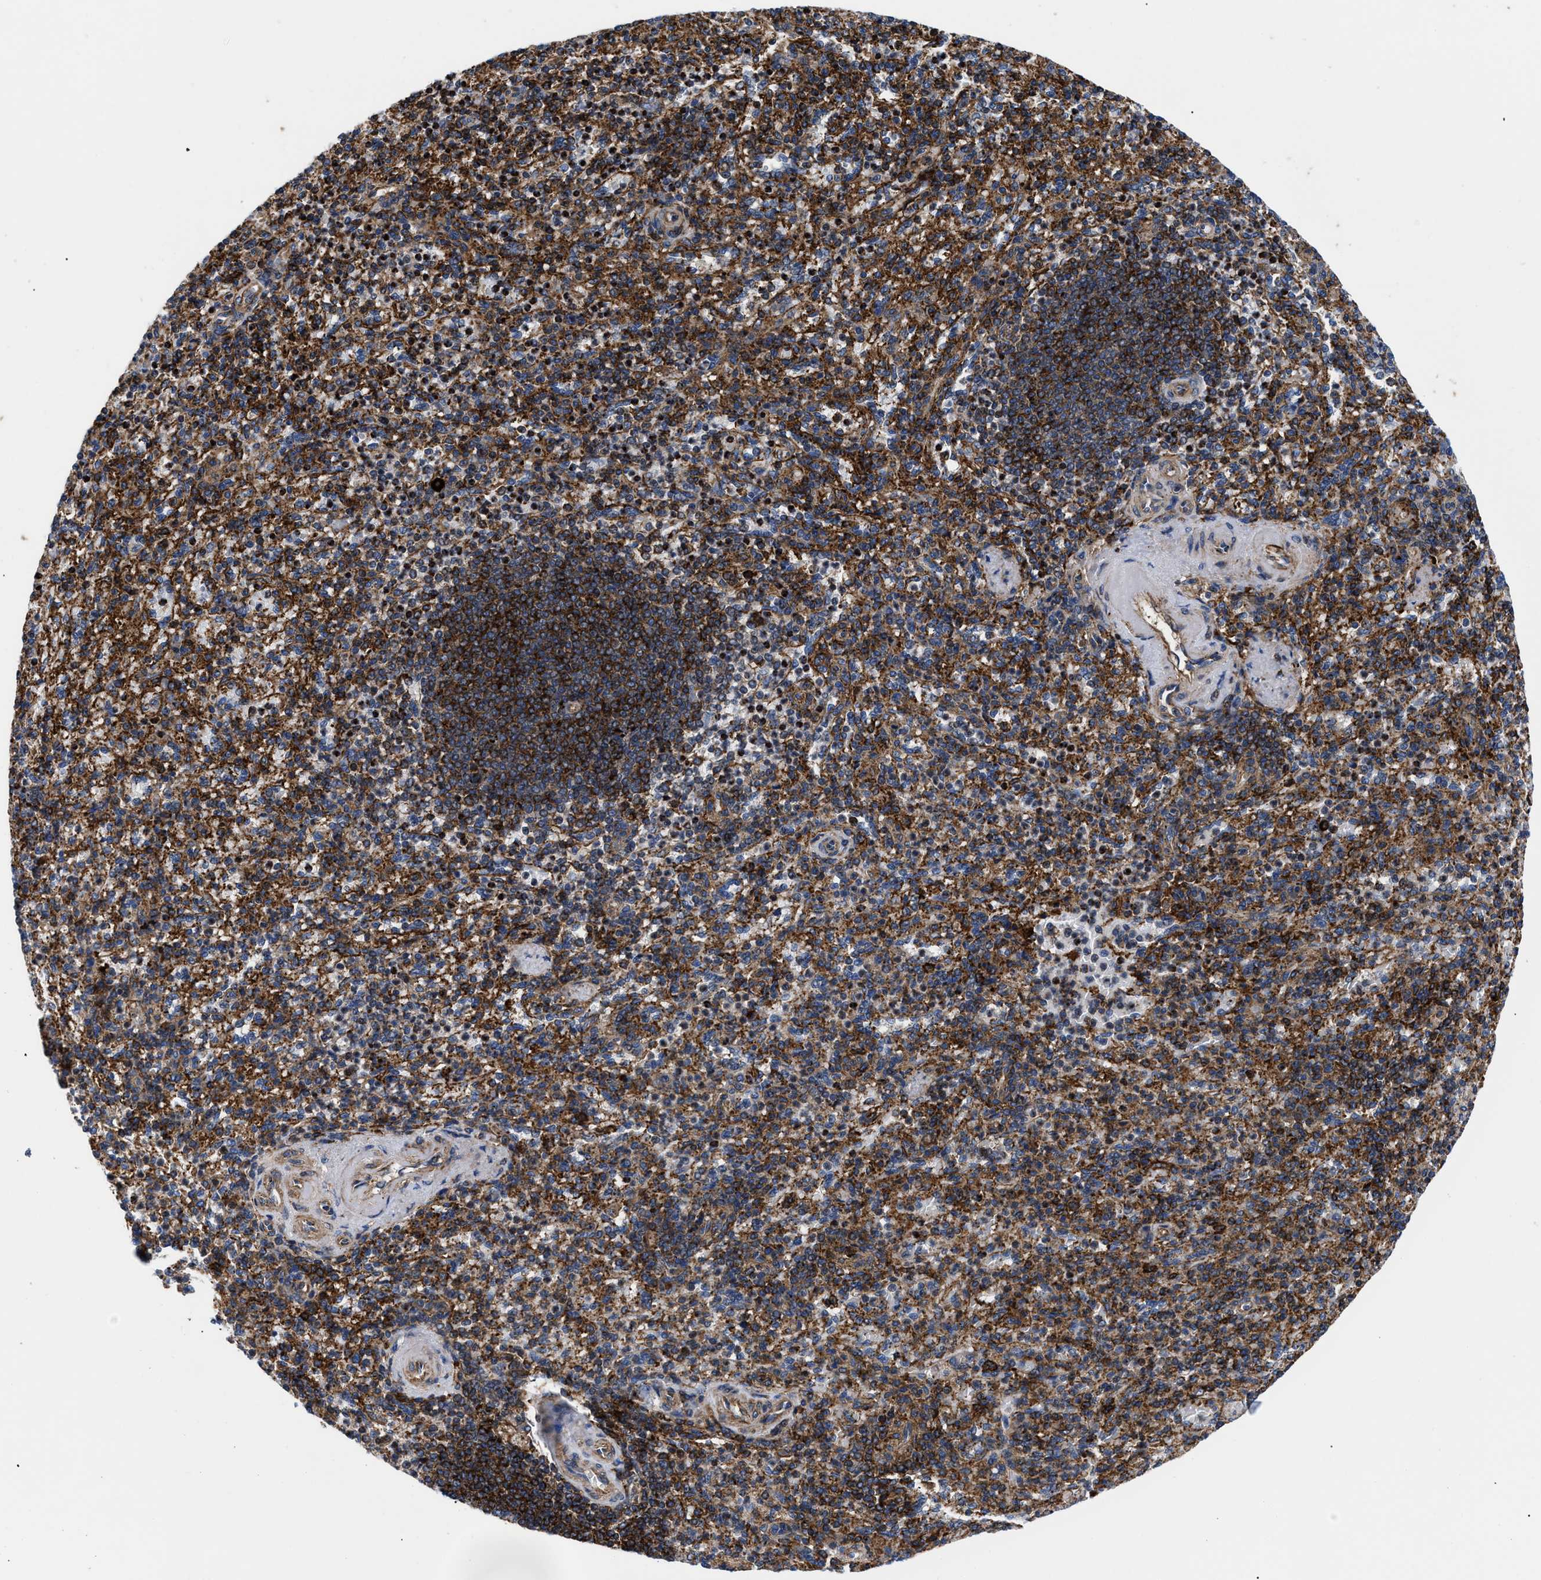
{"staining": {"intensity": "strong", "quantity": "25%-75%", "location": "cytoplasmic/membranous"}, "tissue": "spleen", "cell_type": "Cells in red pulp", "image_type": "normal", "snomed": [{"axis": "morphology", "description": "Normal tissue, NOS"}, {"axis": "topography", "description": "Spleen"}], "caption": "Immunohistochemical staining of normal human spleen exhibits 25%-75% levels of strong cytoplasmic/membranous protein staining in about 25%-75% of cells in red pulp.", "gene": "SPAST", "patient": {"sex": "female", "age": 74}}